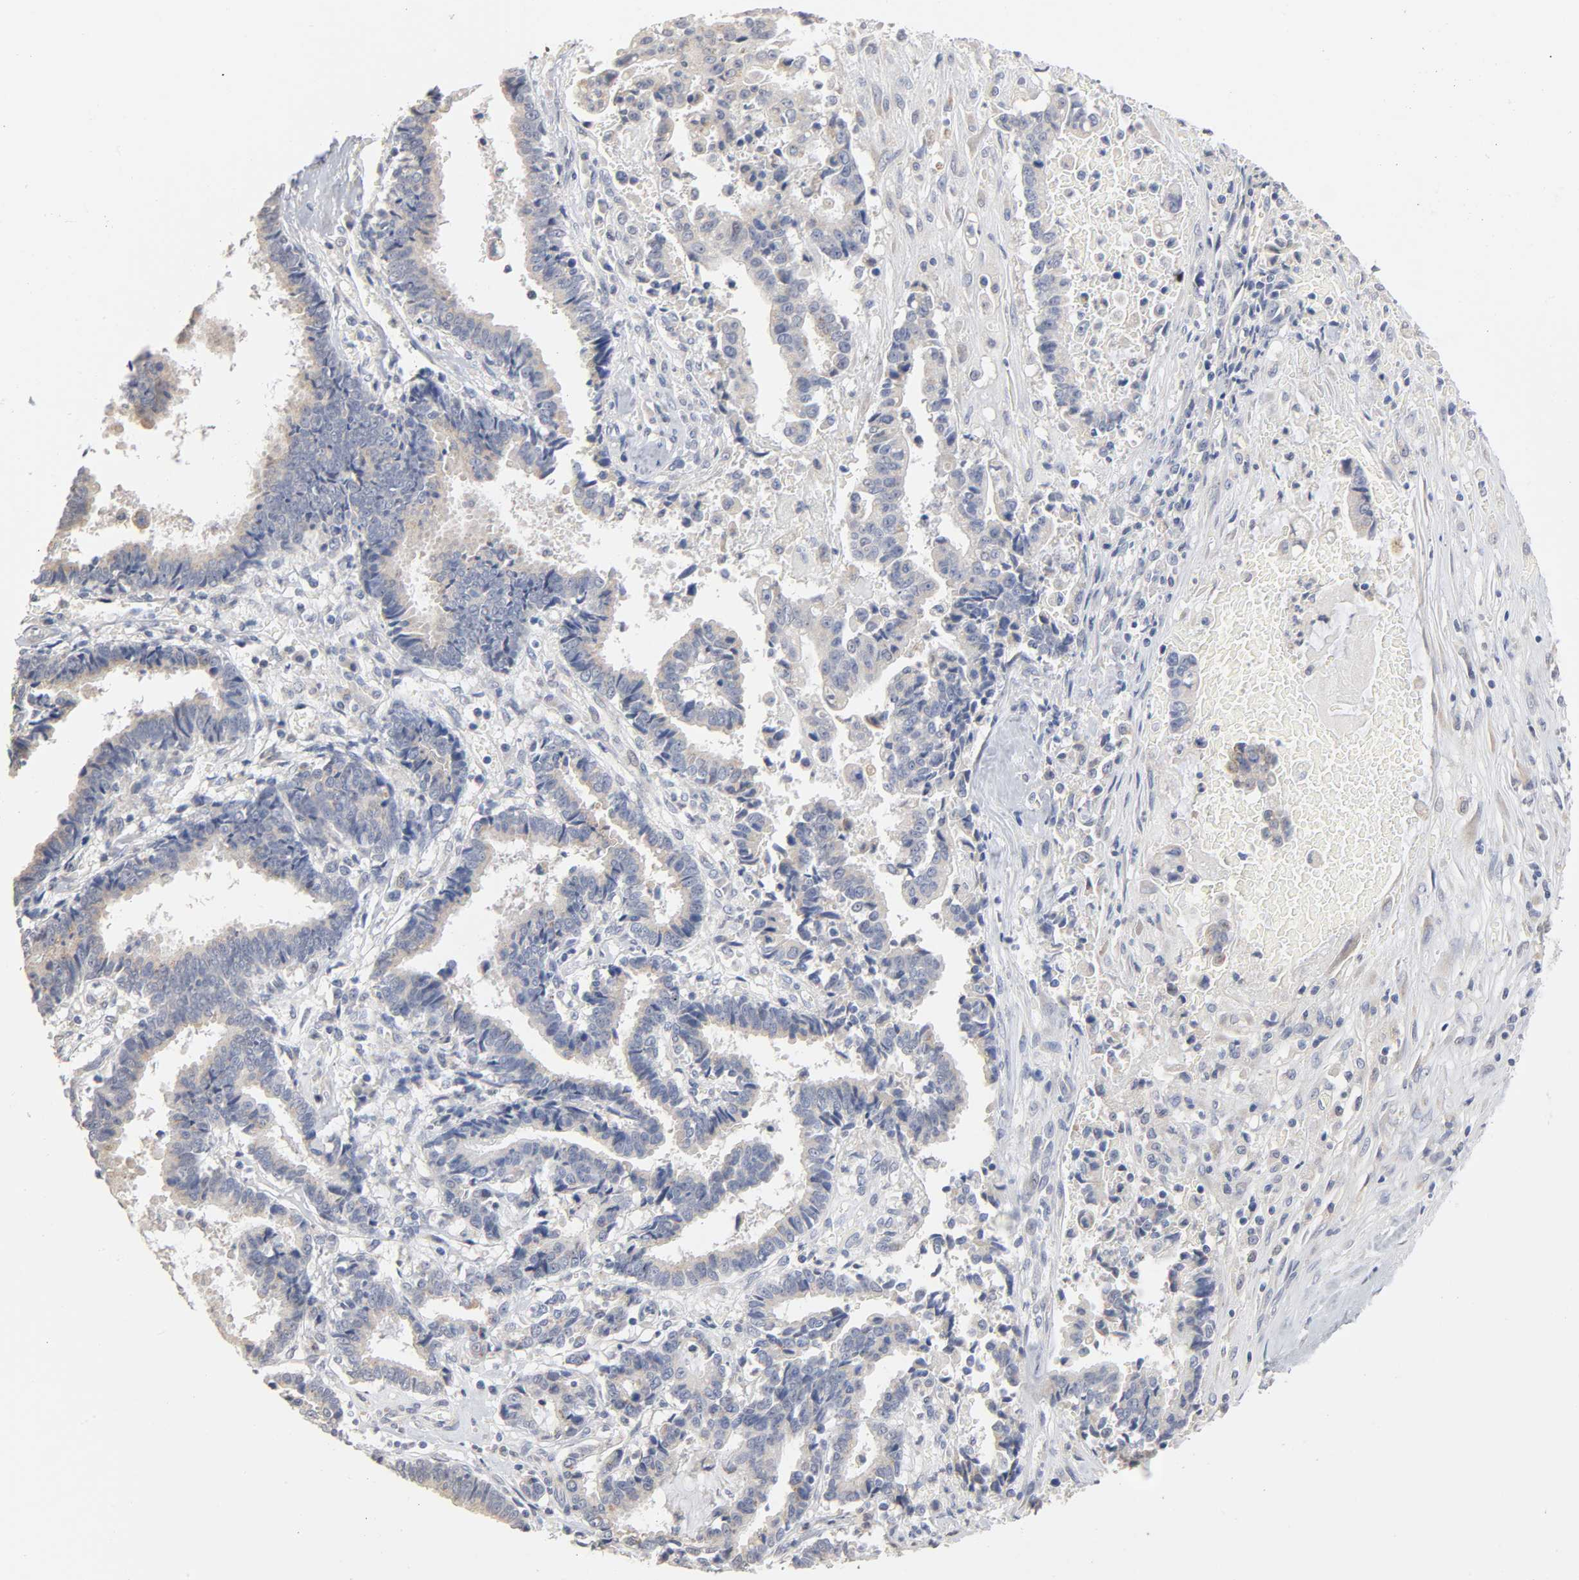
{"staining": {"intensity": "weak", "quantity": ">75%", "location": "cytoplasmic/membranous"}, "tissue": "liver cancer", "cell_type": "Tumor cells", "image_type": "cancer", "snomed": [{"axis": "morphology", "description": "Cholangiocarcinoma"}, {"axis": "topography", "description": "Liver"}], "caption": "Cholangiocarcinoma (liver) stained with immunohistochemistry displays weak cytoplasmic/membranous staining in about >75% of tumor cells.", "gene": "AK7", "patient": {"sex": "male", "age": 57}}